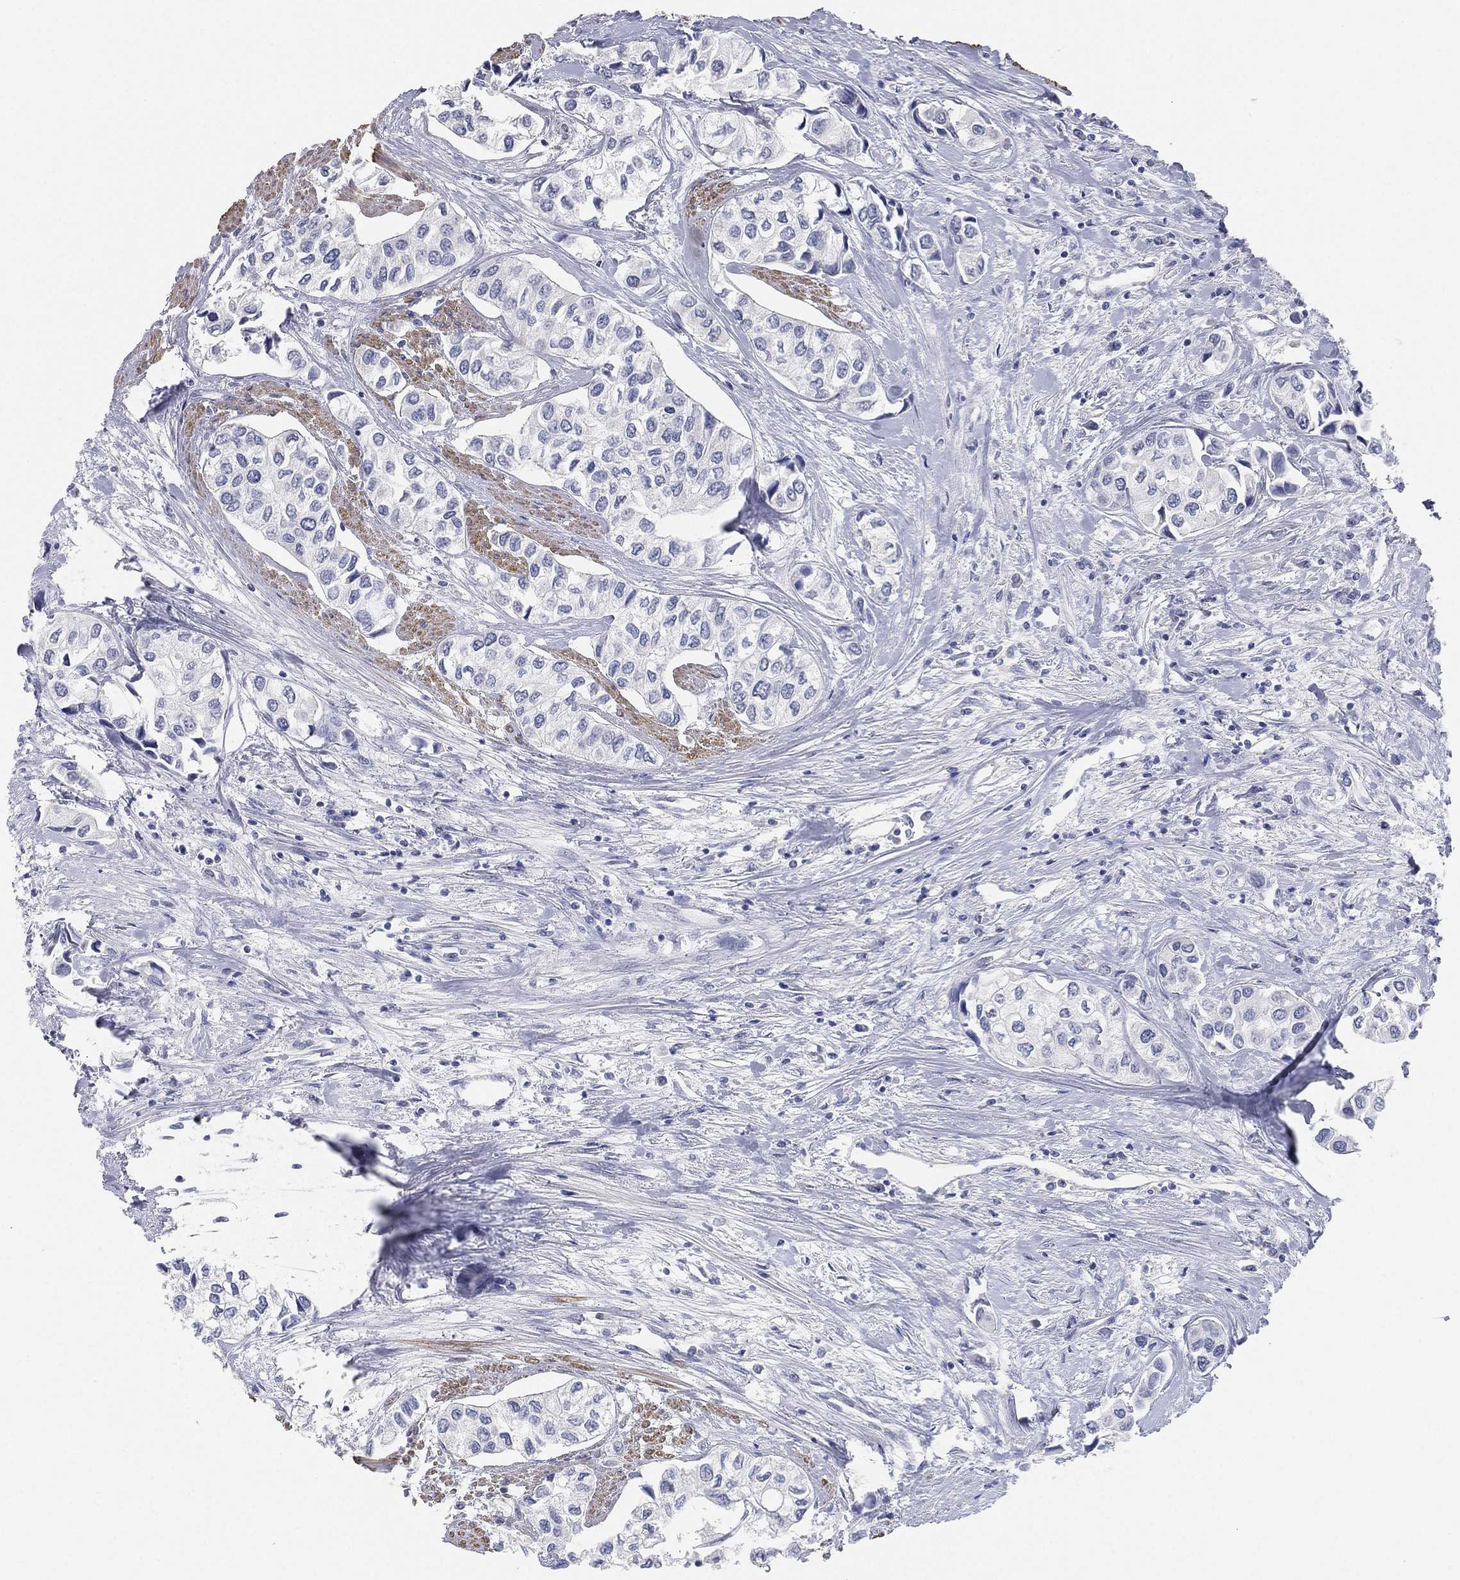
{"staining": {"intensity": "negative", "quantity": "none", "location": "none"}, "tissue": "urothelial cancer", "cell_type": "Tumor cells", "image_type": "cancer", "snomed": [{"axis": "morphology", "description": "Urothelial carcinoma, High grade"}, {"axis": "topography", "description": "Urinary bladder"}], "caption": "Immunohistochemistry of human urothelial cancer reveals no expression in tumor cells. (Brightfield microscopy of DAB immunohistochemistry (IHC) at high magnification).", "gene": "FAM187B", "patient": {"sex": "male", "age": 73}}